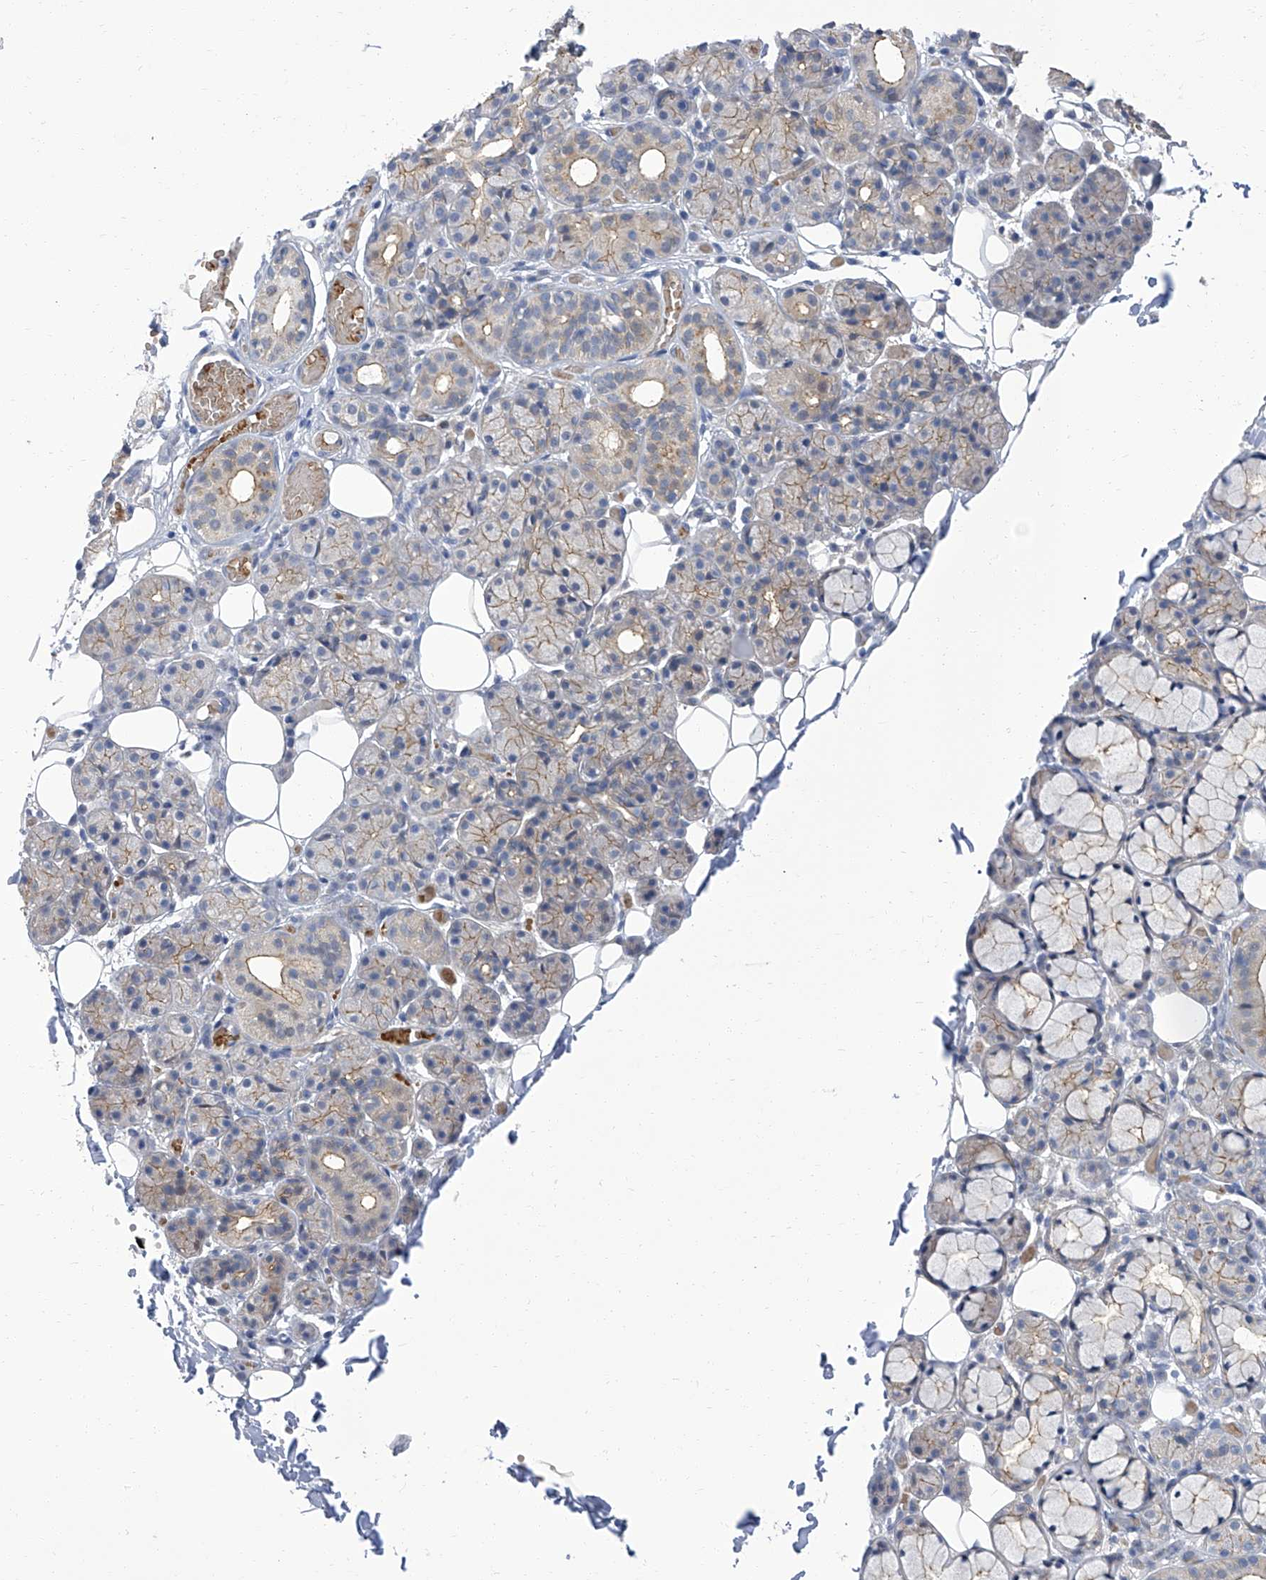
{"staining": {"intensity": "moderate", "quantity": "<25%", "location": "cytoplasmic/membranous"}, "tissue": "salivary gland", "cell_type": "Glandular cells", "image_type": "normal", "snomed": [{"axis": "morphology", "description": "Normal tissue, NOS"}, {"axis": "topography", "description": "Salivary gland"}], "caption": "Protein analysis of benign salivary gland demonstrates moderate cytoplasmic/membranous positivity in about <25% of glandular cells.", "gene": "PARD3", "patient": {"sex": "male", "age": 63}}